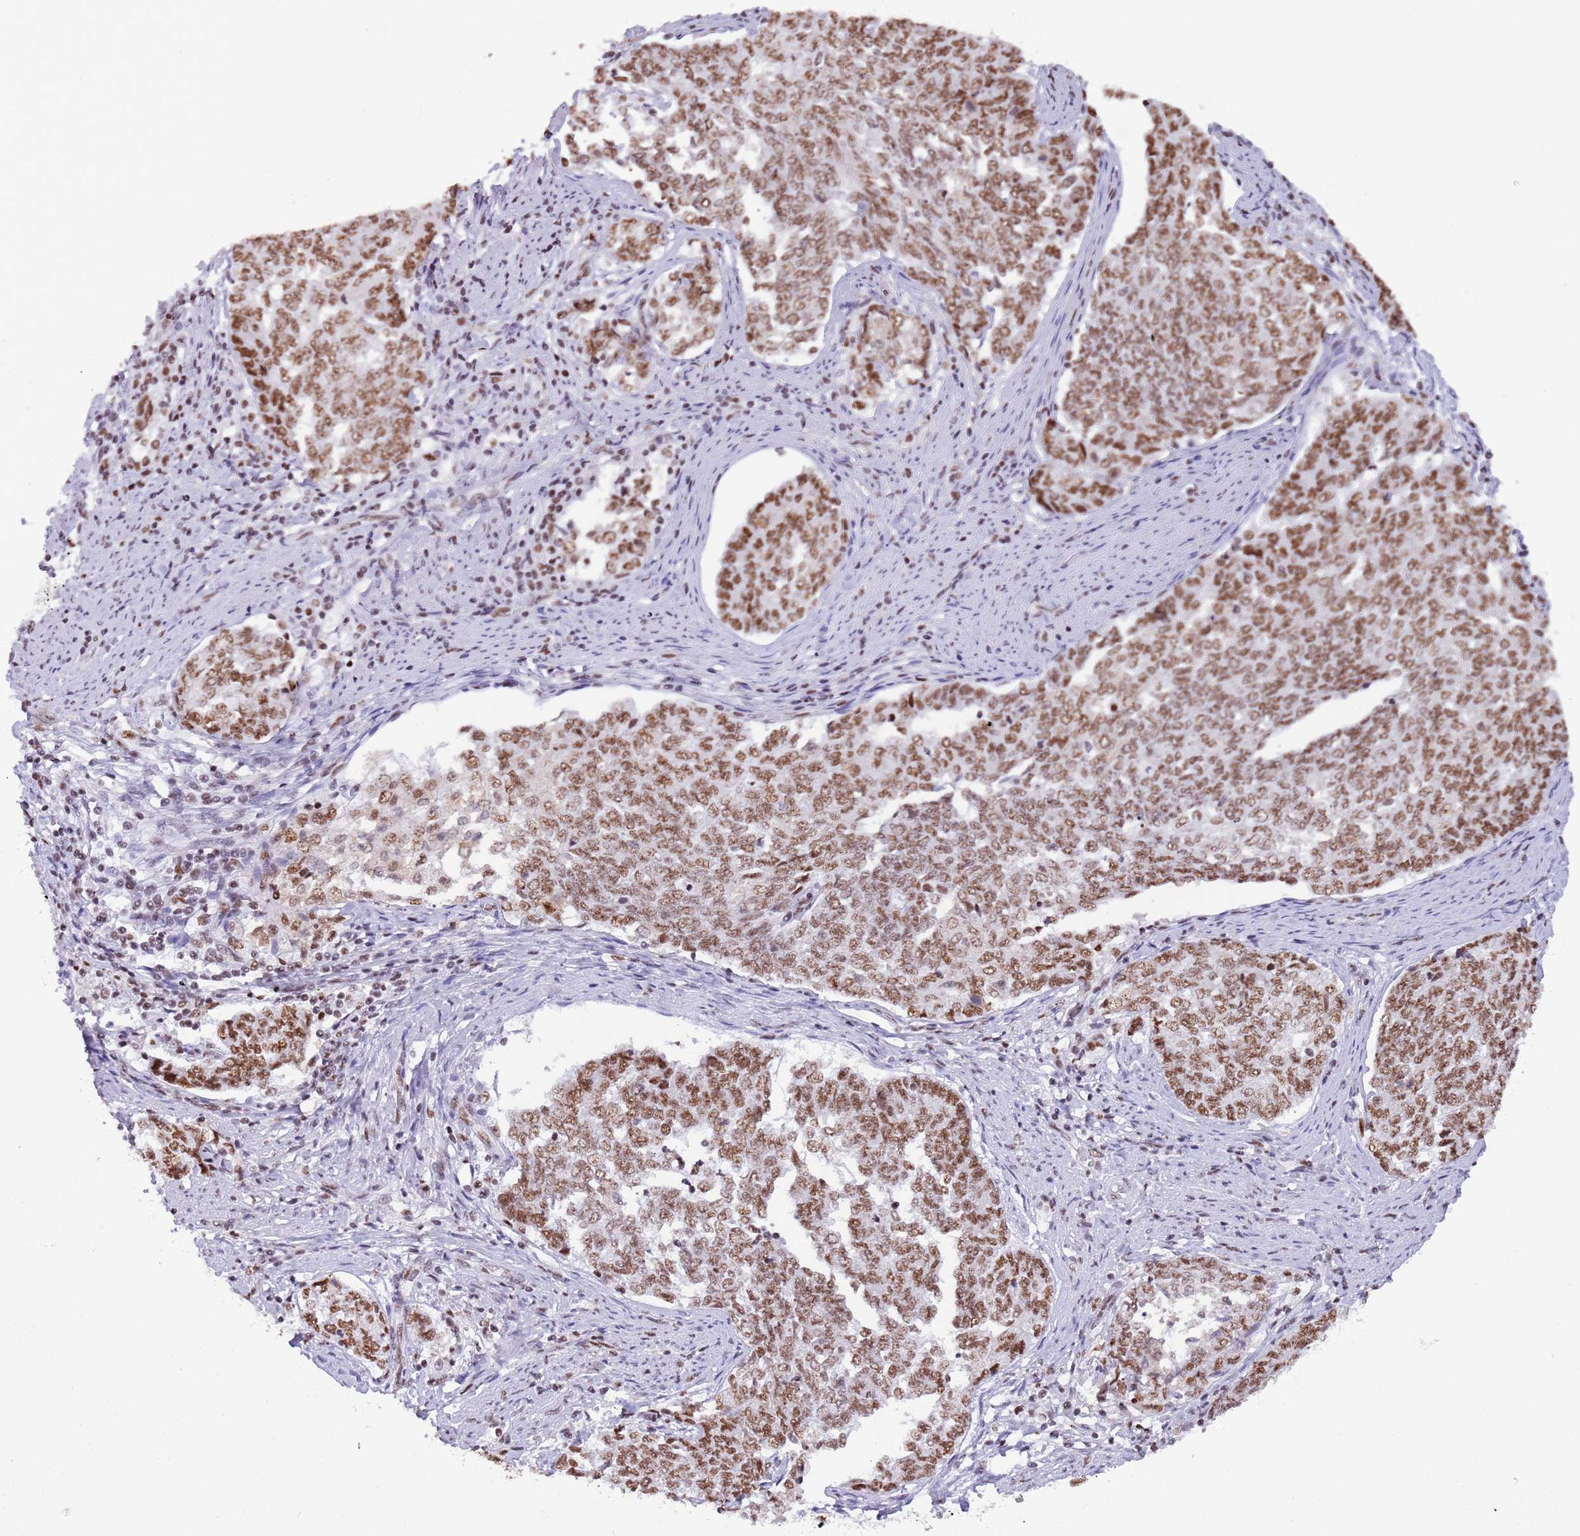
{"staining": {"intensity": "moderate", "quantity": ">75%", "location": "nuclear"}, "tissue": "endometrial cancer", "cell_type": "Tumor cells", "image_type": "cancer", "snomed": [{"axis": "morphology", "description": "Adenocarcinoma, NOS"}, {"axis": "topography", "description": "Endometrium"}], "caption": "Tumor cells demonstrate medium levels of moderate nuclear positivity in about >75% of cells in endometrial cancer (adenocarcinoma).", "gene": "SF3A2", "patient": {"sex": "female", "age": 80}}